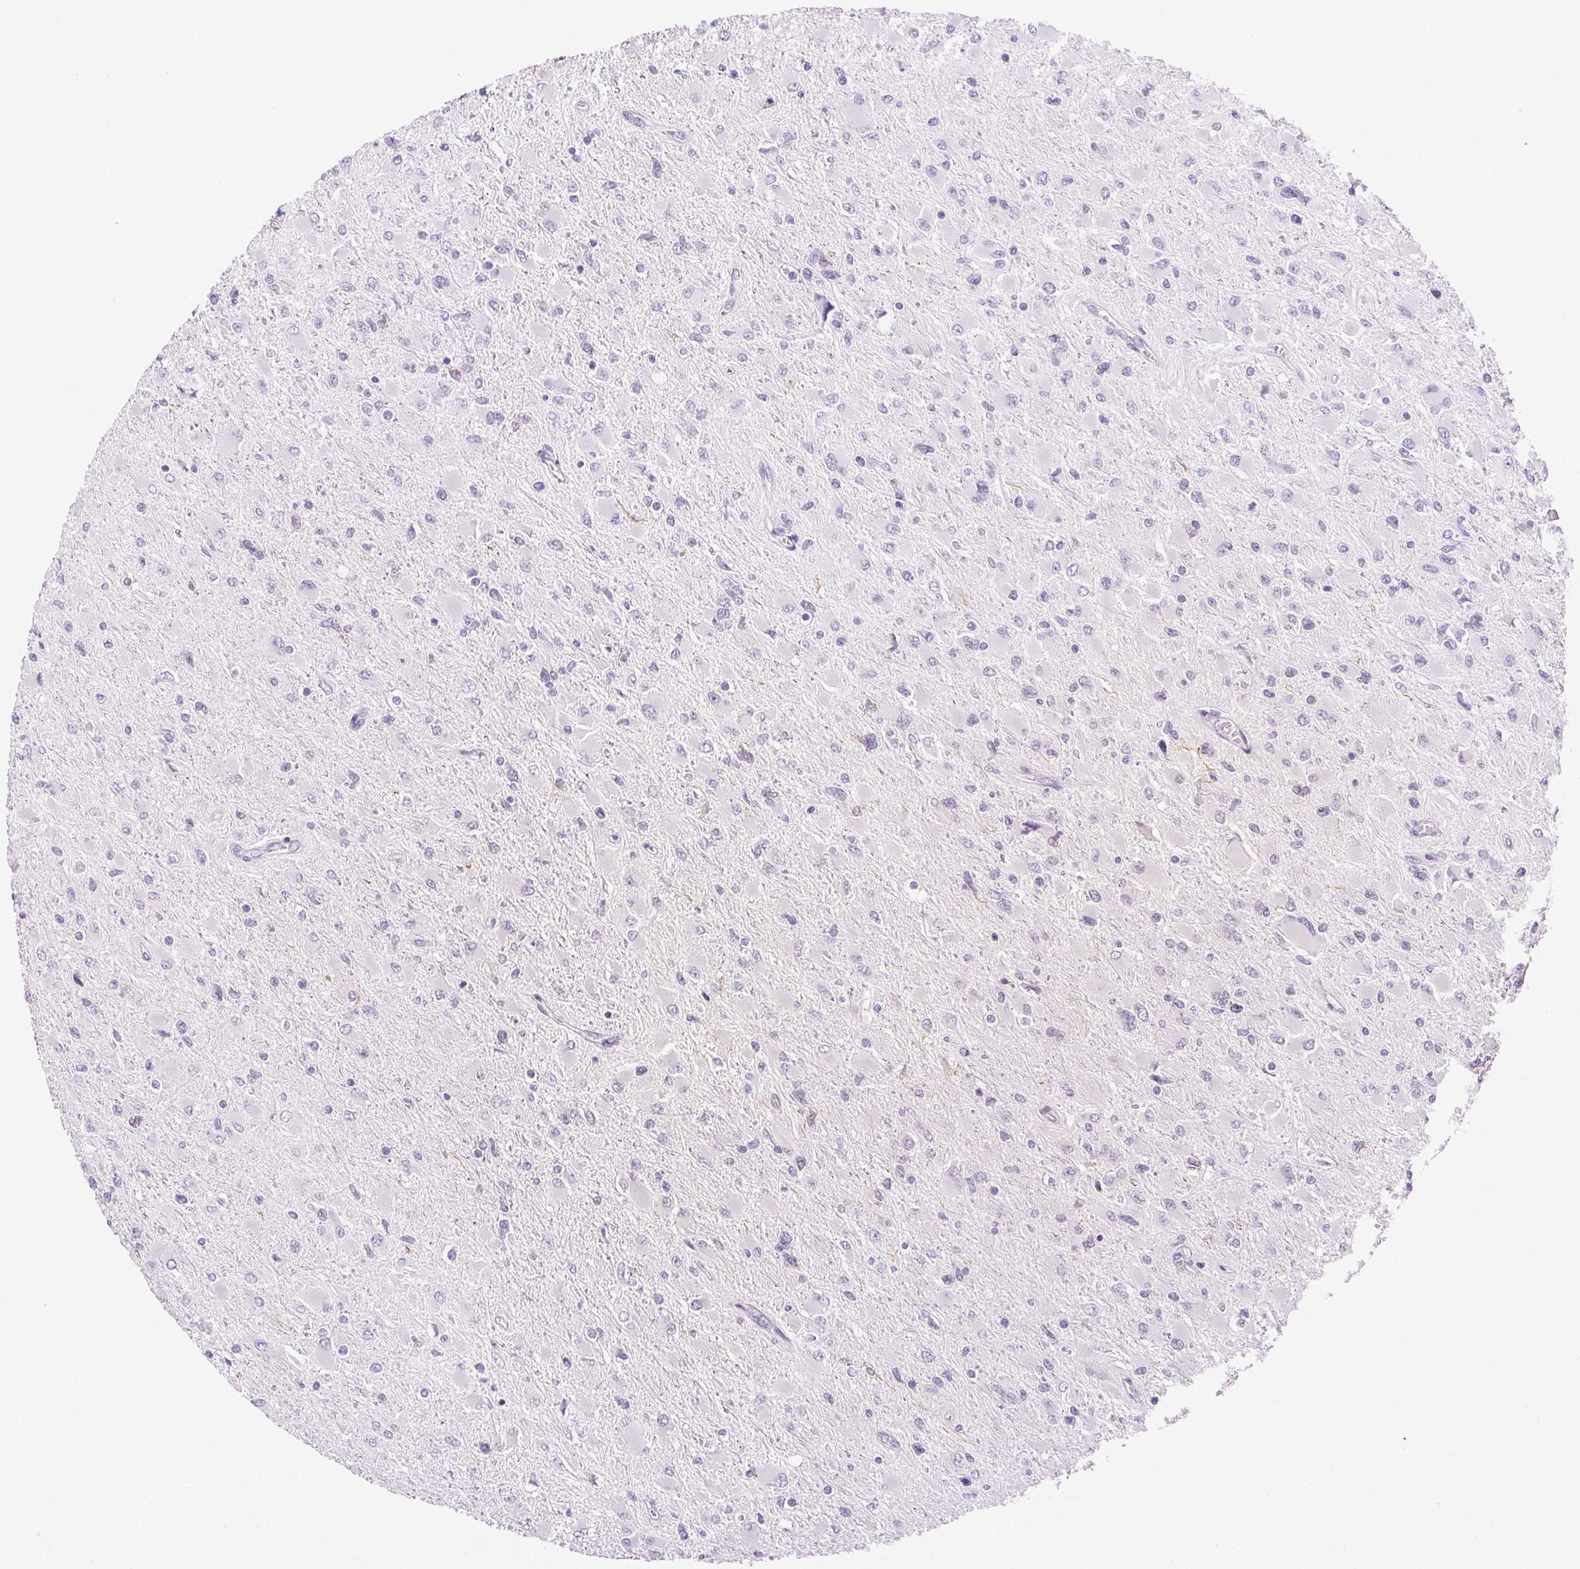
{"staining": {"intensity": "negative", "quantity": "none", "location": "none"}, "tissue": "glioma", "cell_type": "Tumor cells", "image_type": "cancer", "snomed": [{"axis": "morphology", "description": "Glioma, malignant, High grade"}, {"axis": "topography", "description": "Cerebral cortex"}], "caption": "A histopathology image of human glioma is negative for staining in tumor cells.", "gene": "CLDN10", "patient": {"sex": "female", "age": 36}}